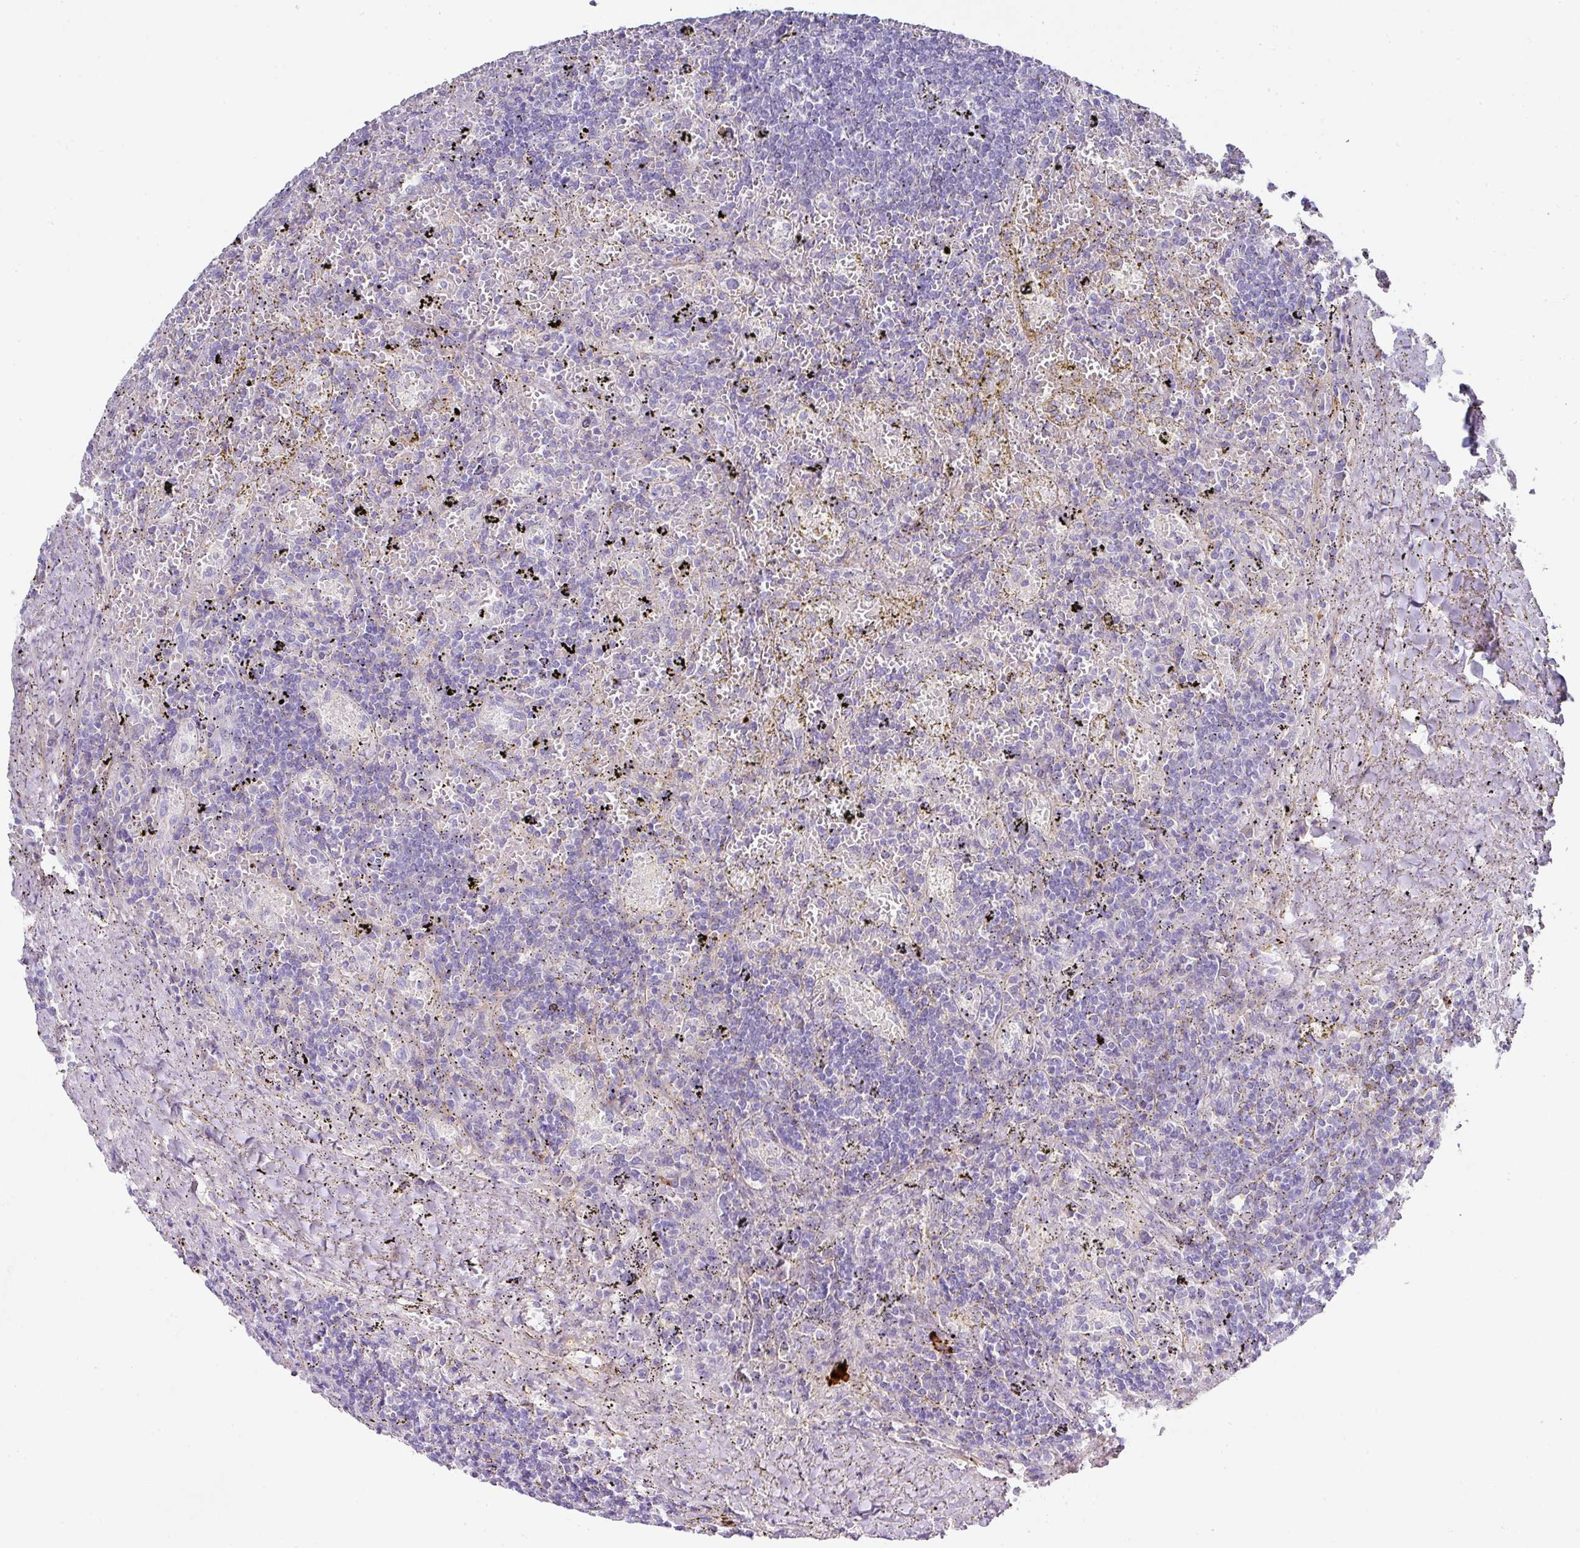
{"staining": {"intensity": "negative", "quantity": "none", "location": "none"}, "tissue": "lymphoma", "cell_type": "Tumor cells", "image_type": "cancer", "snomed": [{"axis": "morphology", "description": "Malignant lymphoma, non-Hodgkin's type, Low grade"}, {"axis": "topography", "description": "Spleen"}], "caption": "This is an IHC image of lymphoma. There is no expression in tumor cells.", "gene": "TARM1", "patient": {"sex": "male", "age": 76}}